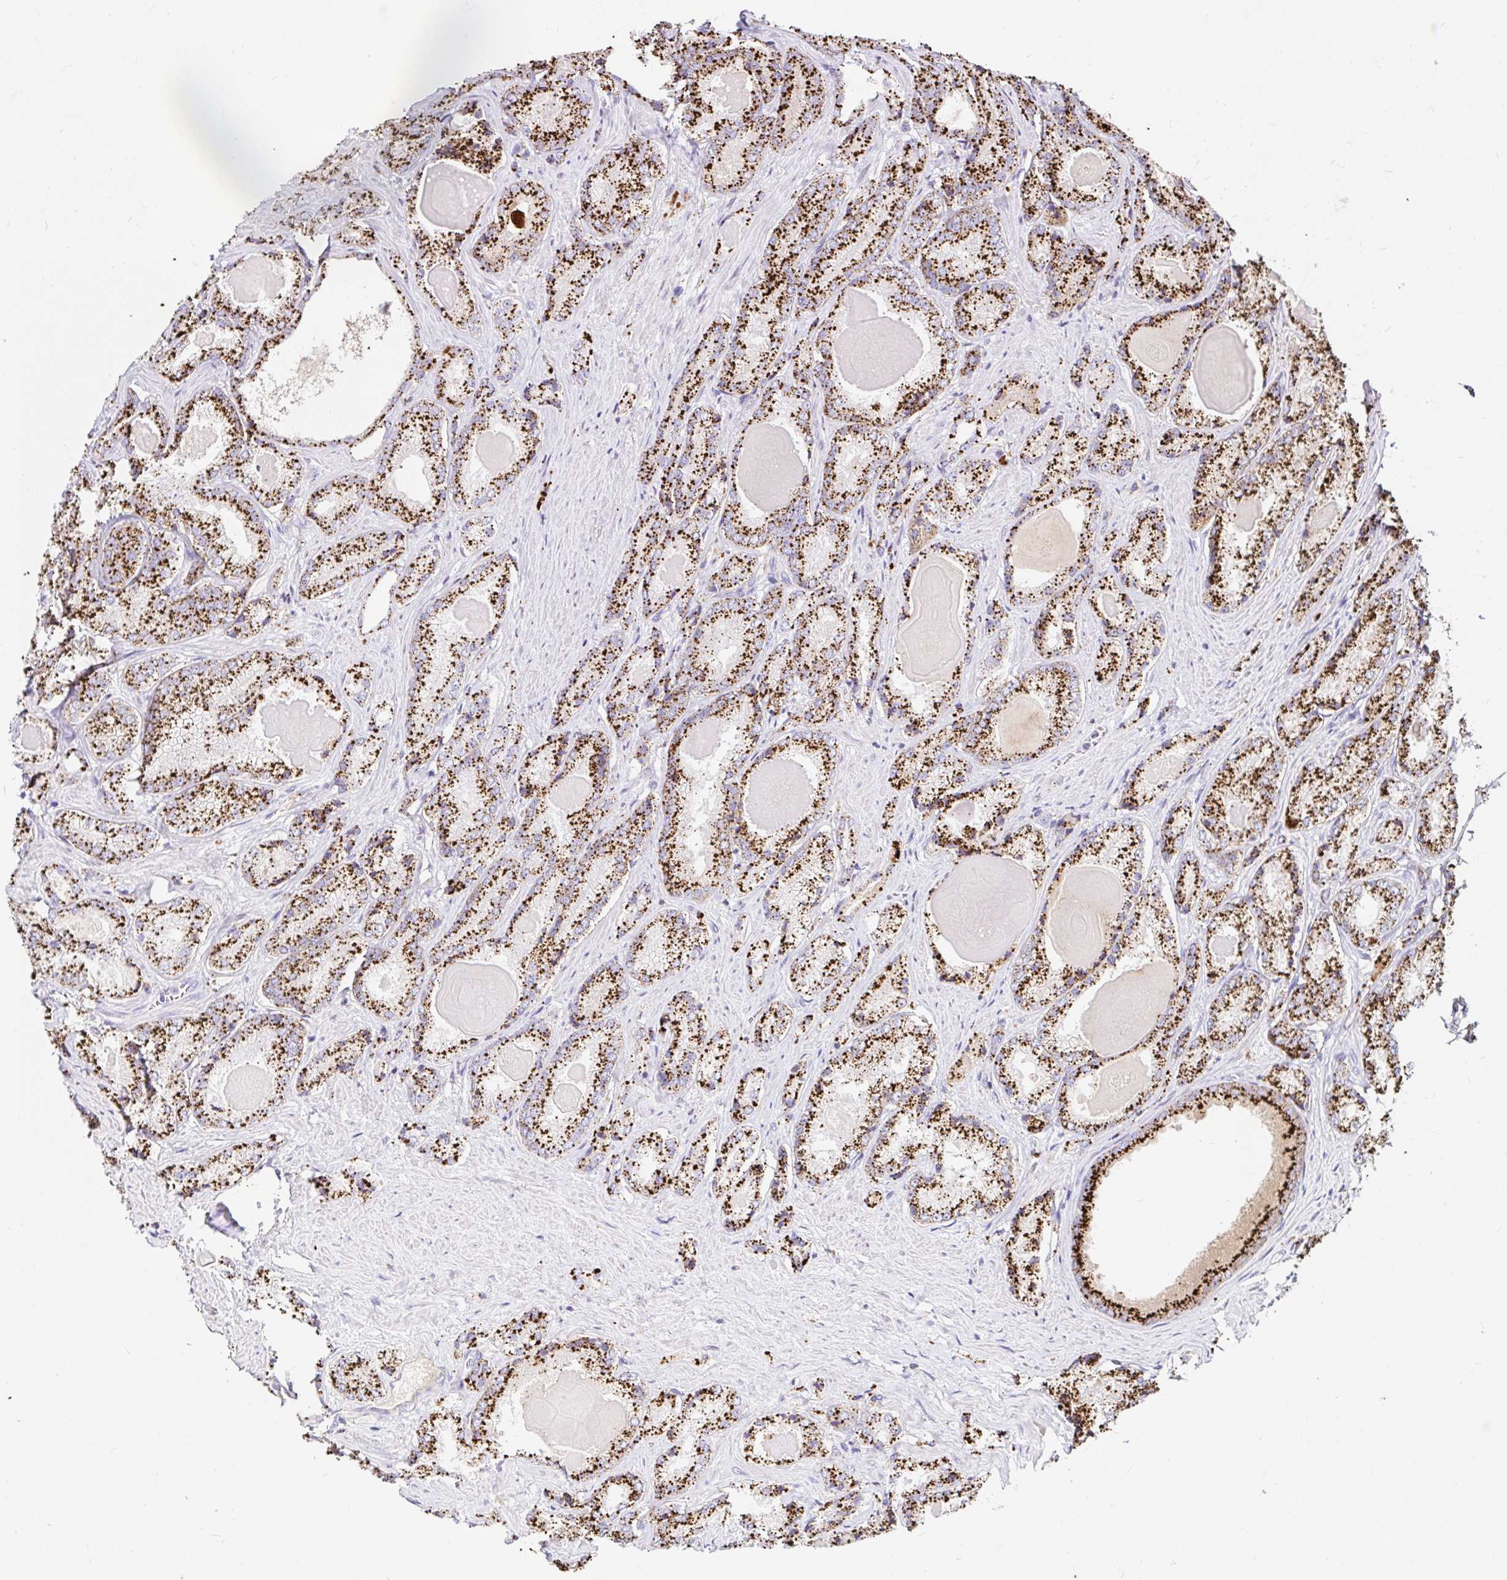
{"staining": {"intensity": "strong", "quantity": ">75%", "location": "cytoplasmic/membranous"}, "tissue": "prostate cancer", "cell_type": "Tumor cells", "image_type": "cancer", "snomed": [{"axis": "morphology", "description": "Adenocarcinoma, NOS"}, {"axis": "morphology", "description": "Adenocarcinoma, Low grade"}, {"axis": "topography", "description": "Prostate"}], "caption": "Prostate adenocarcinoma (low-grade) stained with a protein marker exhibits strong staining in tumor cells.", "gene": "FUCA1", "patient": {"sex": "male", "age": 68}}